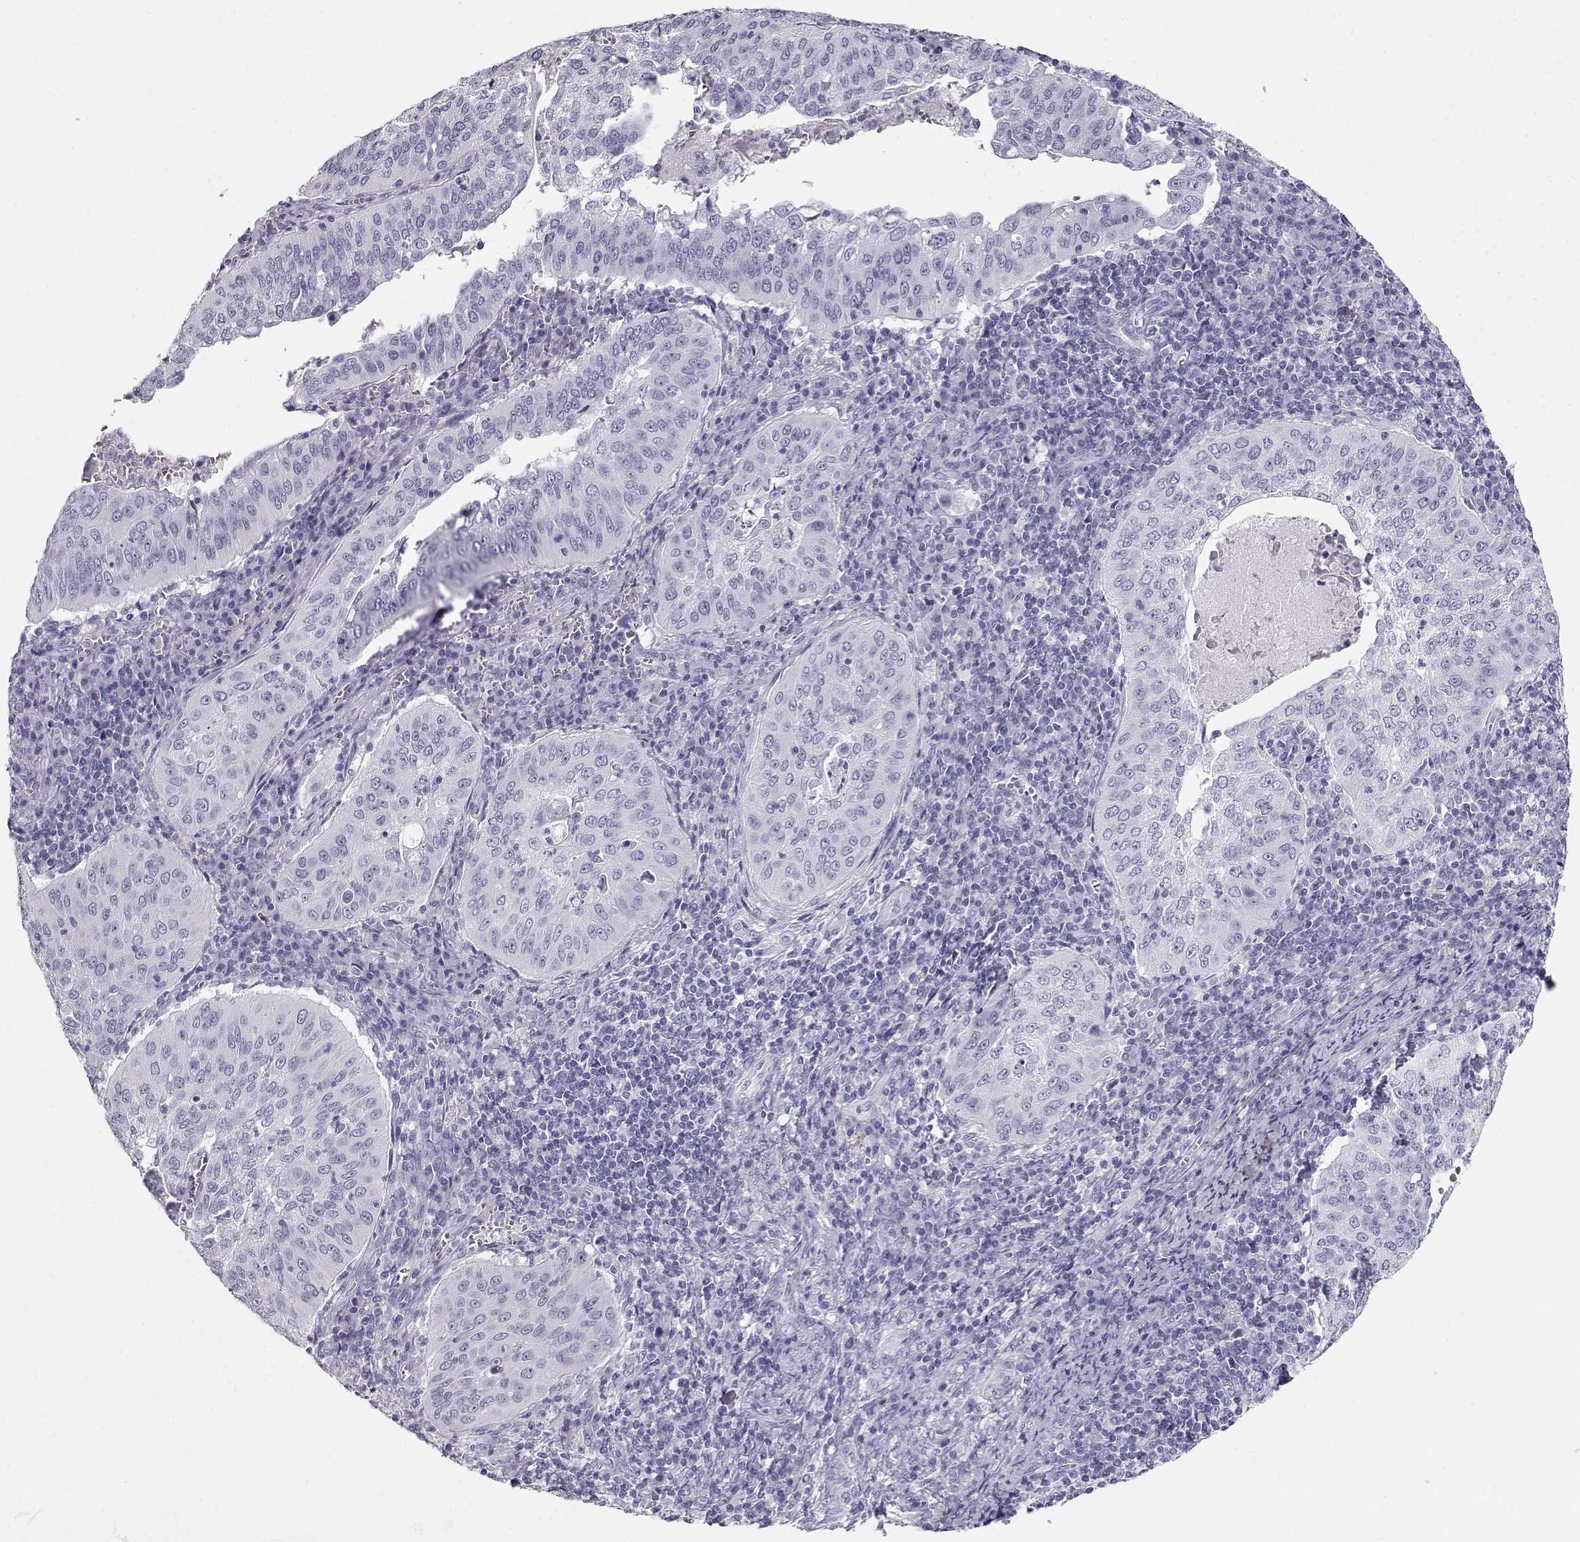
{"staining": {"intensity": "negative", "quantity": "none", "location": "none"}, "tissue": "cervical cancer", "cell_type": "Tumor cells", "image_type": "cancer", "snomed": [{"axis": "morphology", "description": "Squamous cell carcinoma, NOS"}, {"axis": "topography", "description": "Cervix"}], "caption": "High power microscopy micrograph of an IHC photomicrograph of cervical cancer, revealing no significant expression in tumor cells.", "gene": "MAGEC1", "patient": {"sex": "female", "age": 39}}